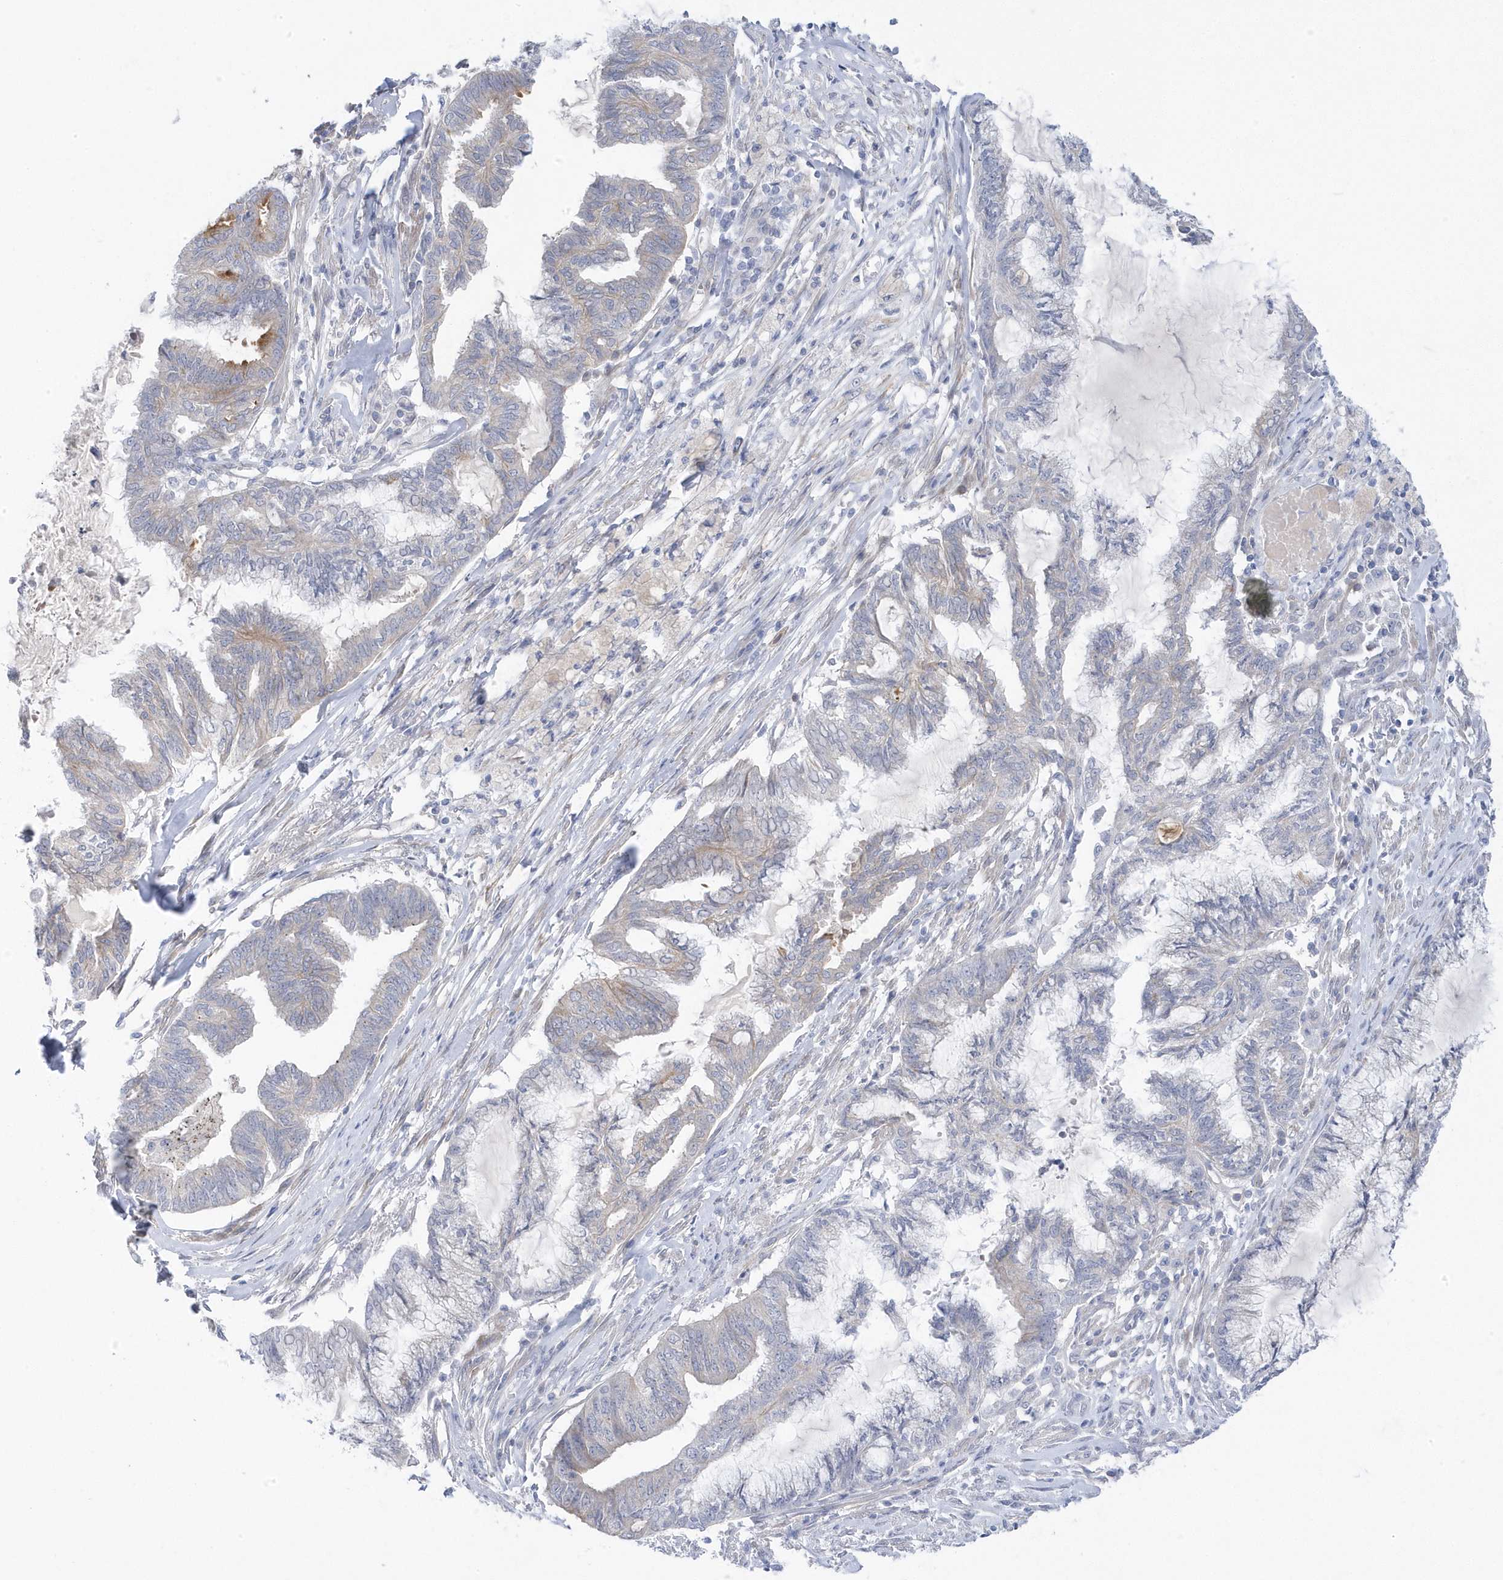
{"staining": {"intensity": "negative", "quantity": "none", "location": "none"}, "tissue": "endometrial cancer", "cell_type": "Tumor cells", "image_type": "cancer", "snomed": [{"axis": "morphology", "description": "Adenocarcinoma, NOS"}, {"axis": "topography", "description": "Endometrium"}], "caption": "Adenocarcinoma (endometrial) was stained to show a protein in brown. There is no significant expression in tumor cells.", "gene": "ANAPC1", "patient": {"sex": "female", "age": 86}}